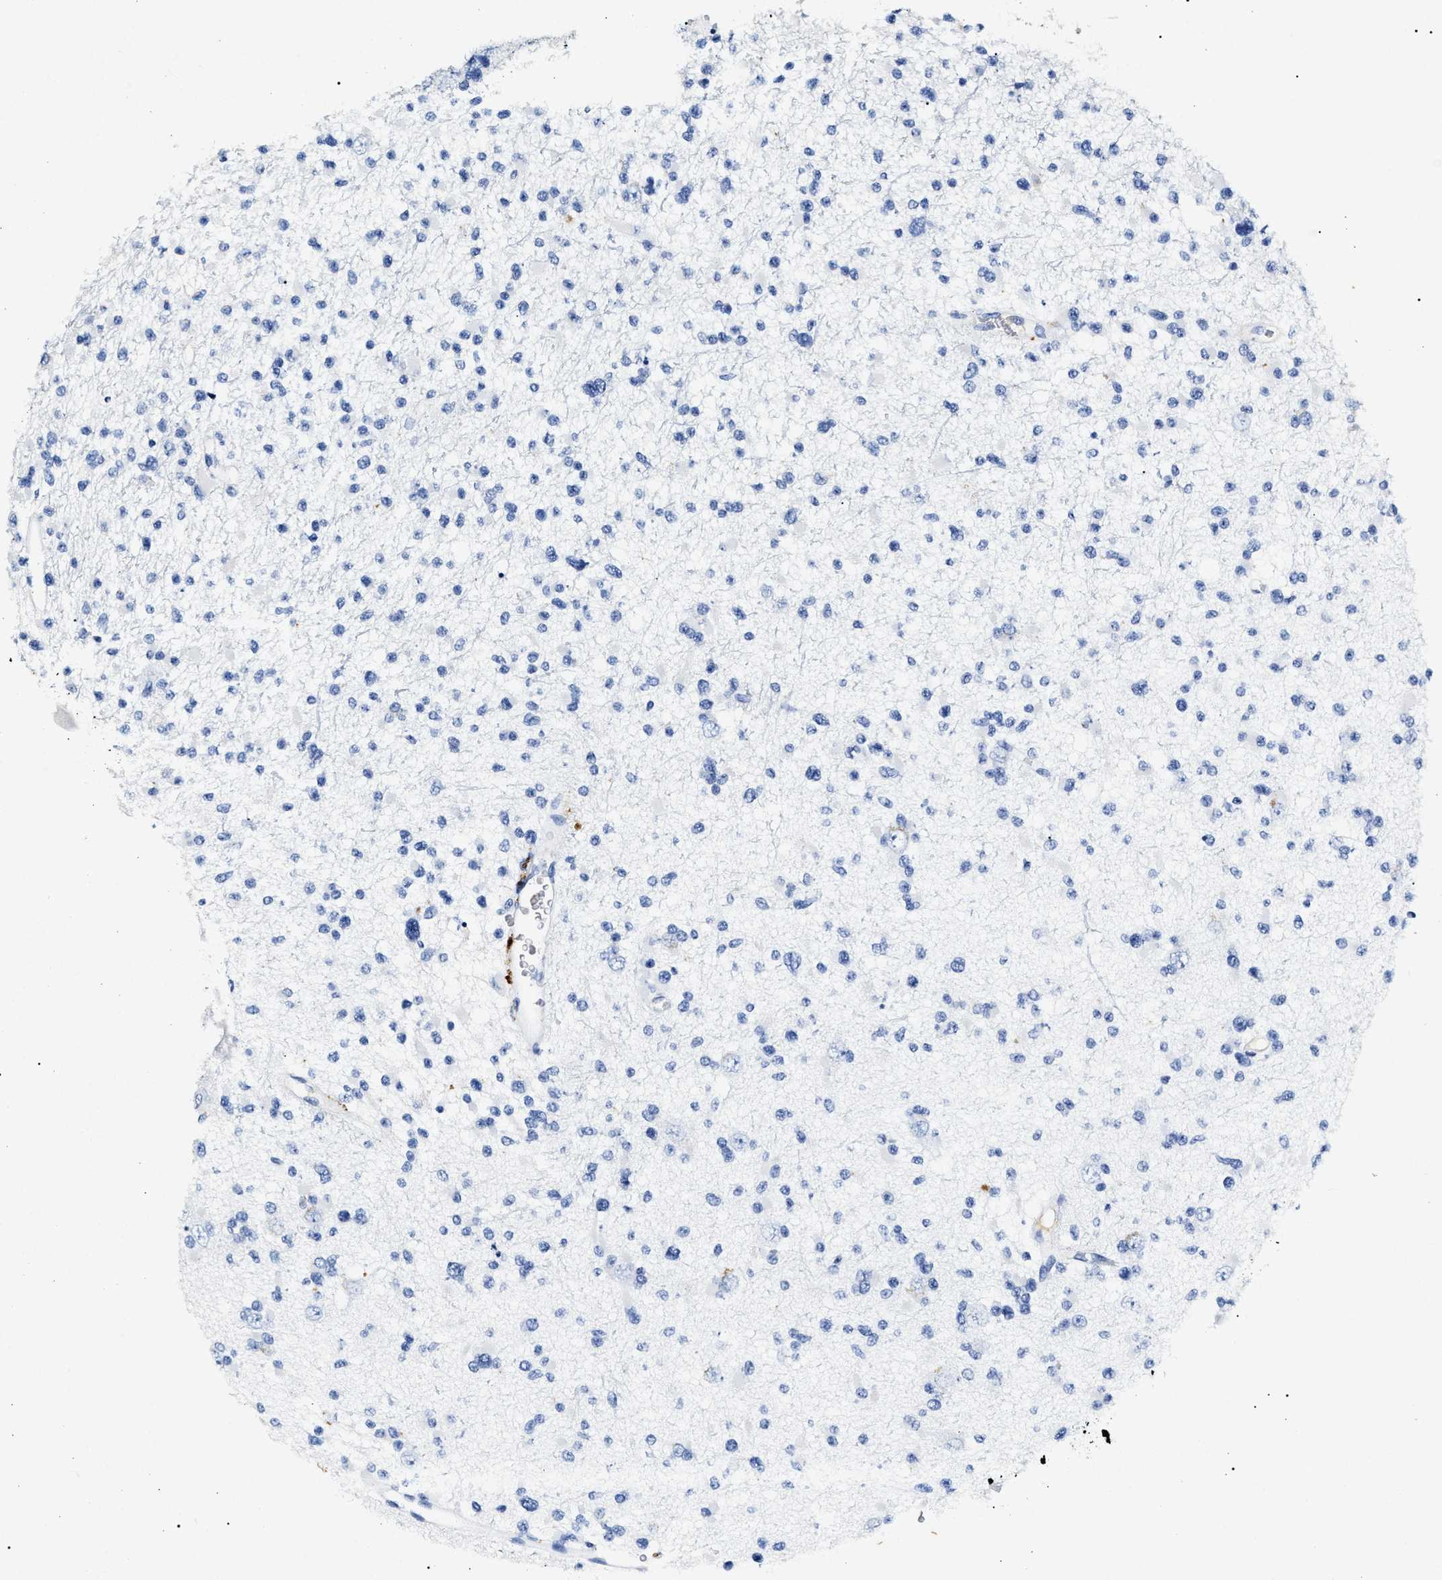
{"staining": {"intensity": "negative", "quantity": "none", "location": "none"}, "tissue": "glioma", "cell_type": "Tumor cells", "image_type": "cancer", "snomed": [{"axis": "morphology", "description": "Glioma, malignant, Low grade"}, {"axis": "topography", "description": "Brain"}], "caption": "This is a photomicrograph of immunohistochemistry (IHC) staining of glioma, which shows no positivity in tumor cells.", "gene": "LRRC8E", "patient": {"sex": "female", "age": 22}}